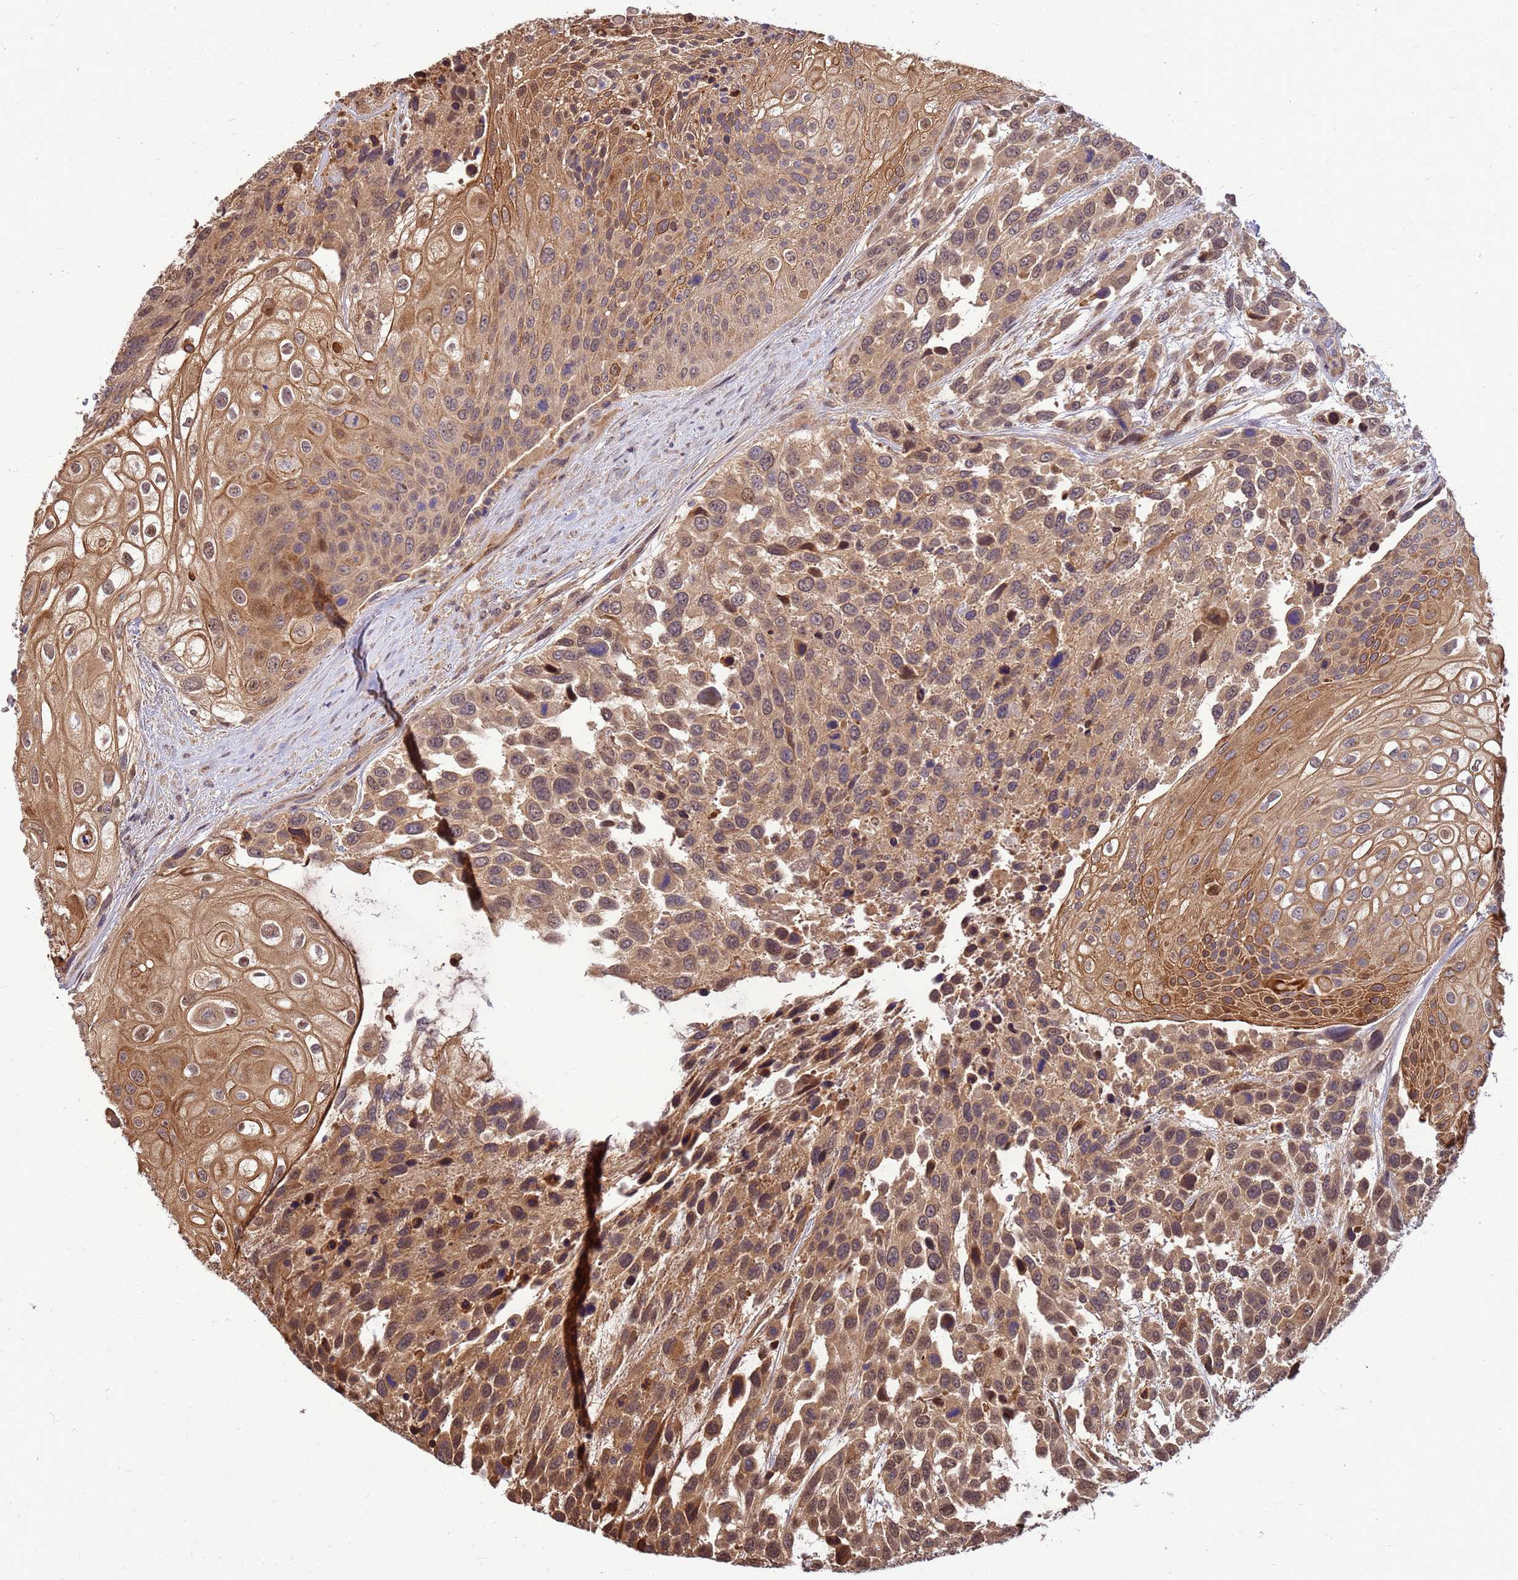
{"staining": {"intensity": "moderate", "quantity": ">75%", "location": "cytoplasmic/membranous"}, "tissue": "urothelial cancer", "cell_type": "Tumor cells", "image_type": "cancer", "snomed": [{"axis": "morphology", "description": "Urothelial carcinoma, High grade"}, {"axis": "topography", "description": "Urinary bladder"}], "caption": "Immunohistochemistry (IHC) photomicrograph of neoplastic tissue: urothelial cancer stained using immunohistochemistry (IHC) exhibits medium levels of moderate protein expression localized specifically in the cytoplasmic/membranous of tumor cells, appearing as a cytoplasmic/membranous brown color.", "gene": "DUS4L", "patient": {"sex": "female", "age": 70}}